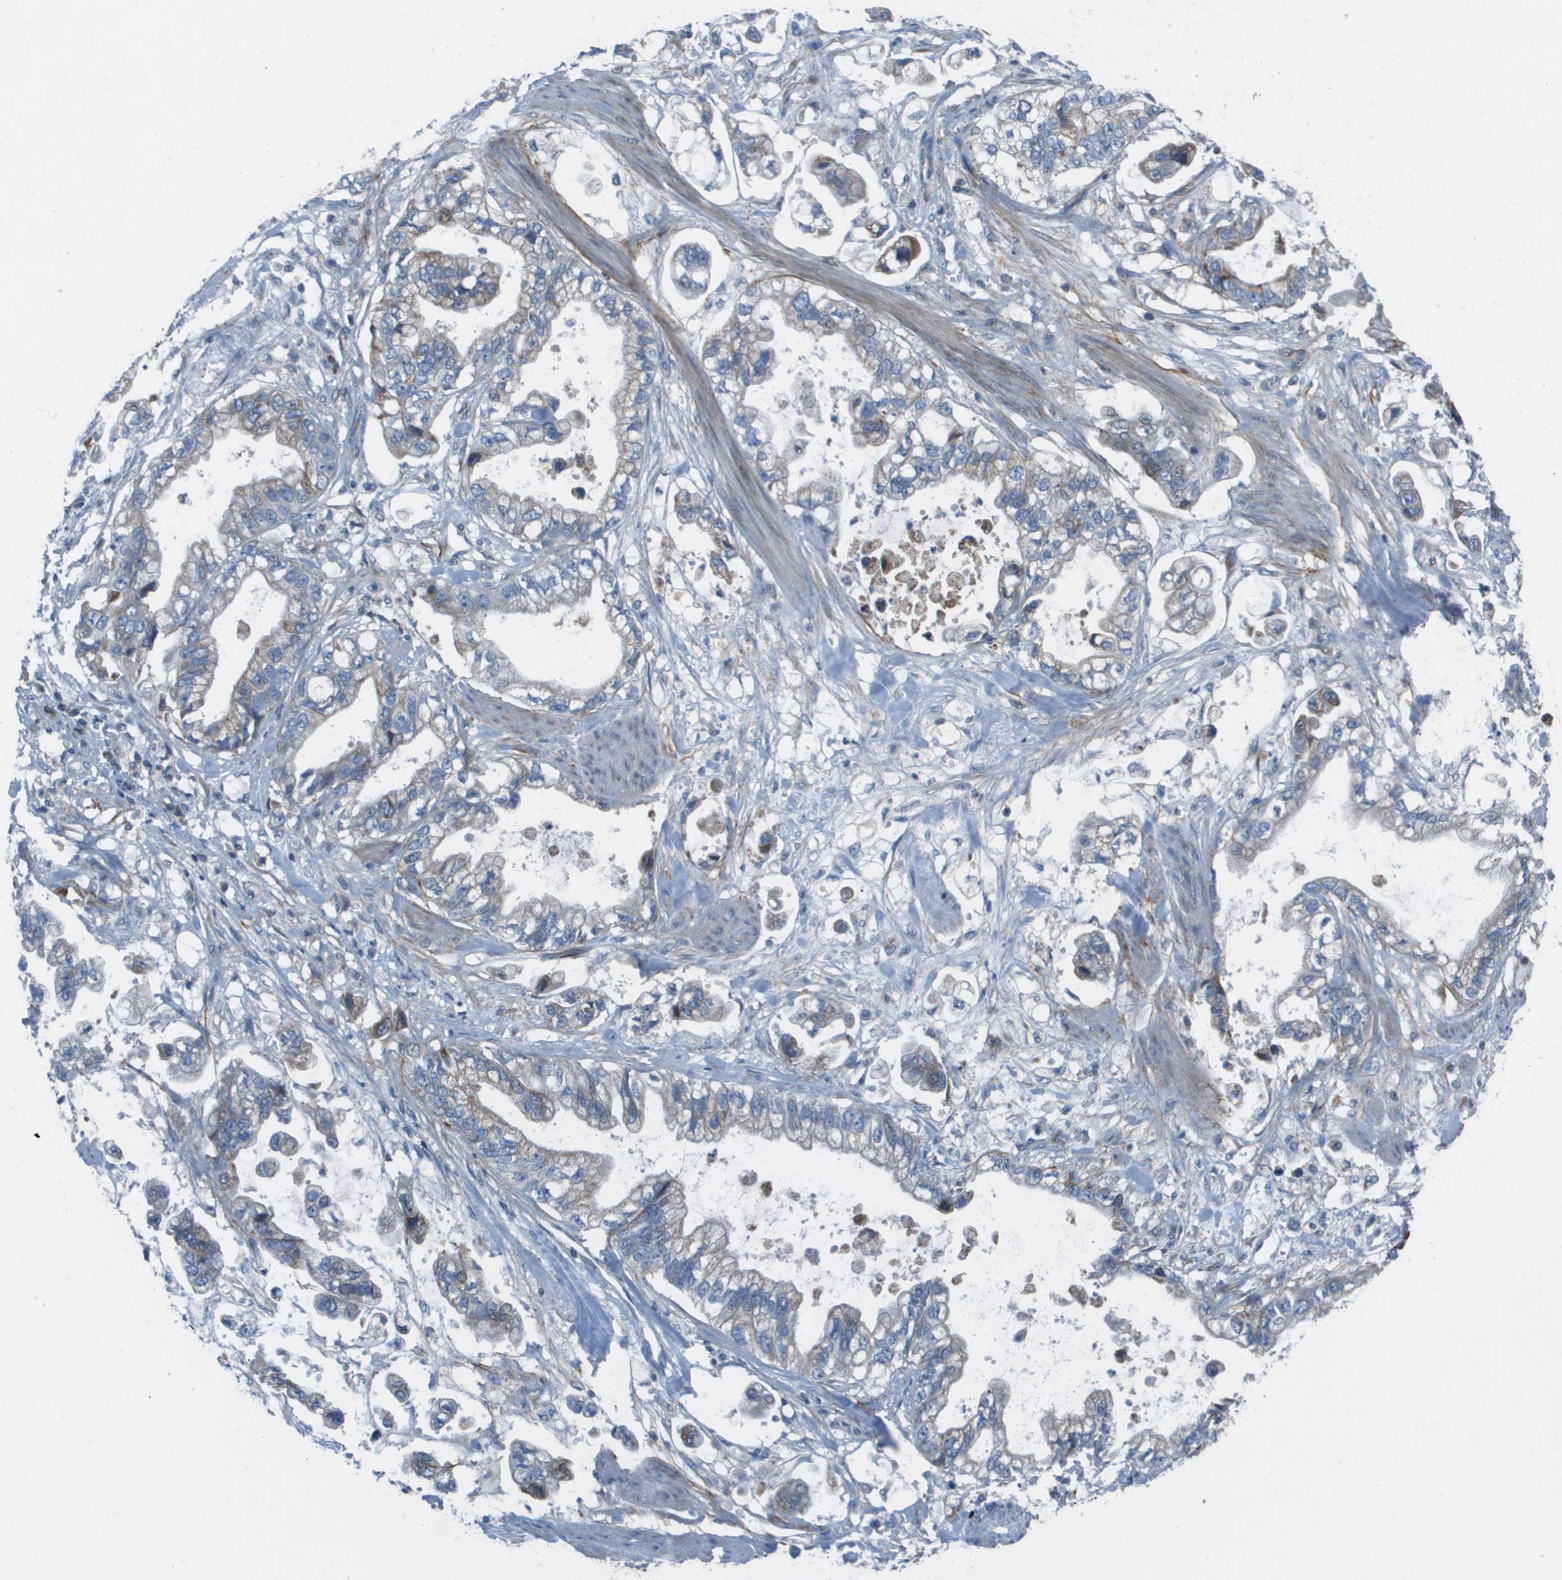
{"staining": {"intensity": "weak", "quantity": "<25%", "location": "cytoplasmic/membranous"}, "tissue": "stomach cancer", "cell_type": "Tumor cells", "image_type": "cancer", "snomed": [{"axis": "morphology", "description": "Normal tissue, NOS"}, {"axis": "morphology", "description": "Adenocarcinoma, NOS"}, {"axis": "topography", "description": "Stomach"}], "caption": "The immunohistochemistry histopathology image has no significant staining in tumor cells of stomach adenocarcinoma tissue. (IHC, brightfield microscopy, high magnification).", "gene": "GALNT6", "patient": {"sex": "male", "age": 62}}